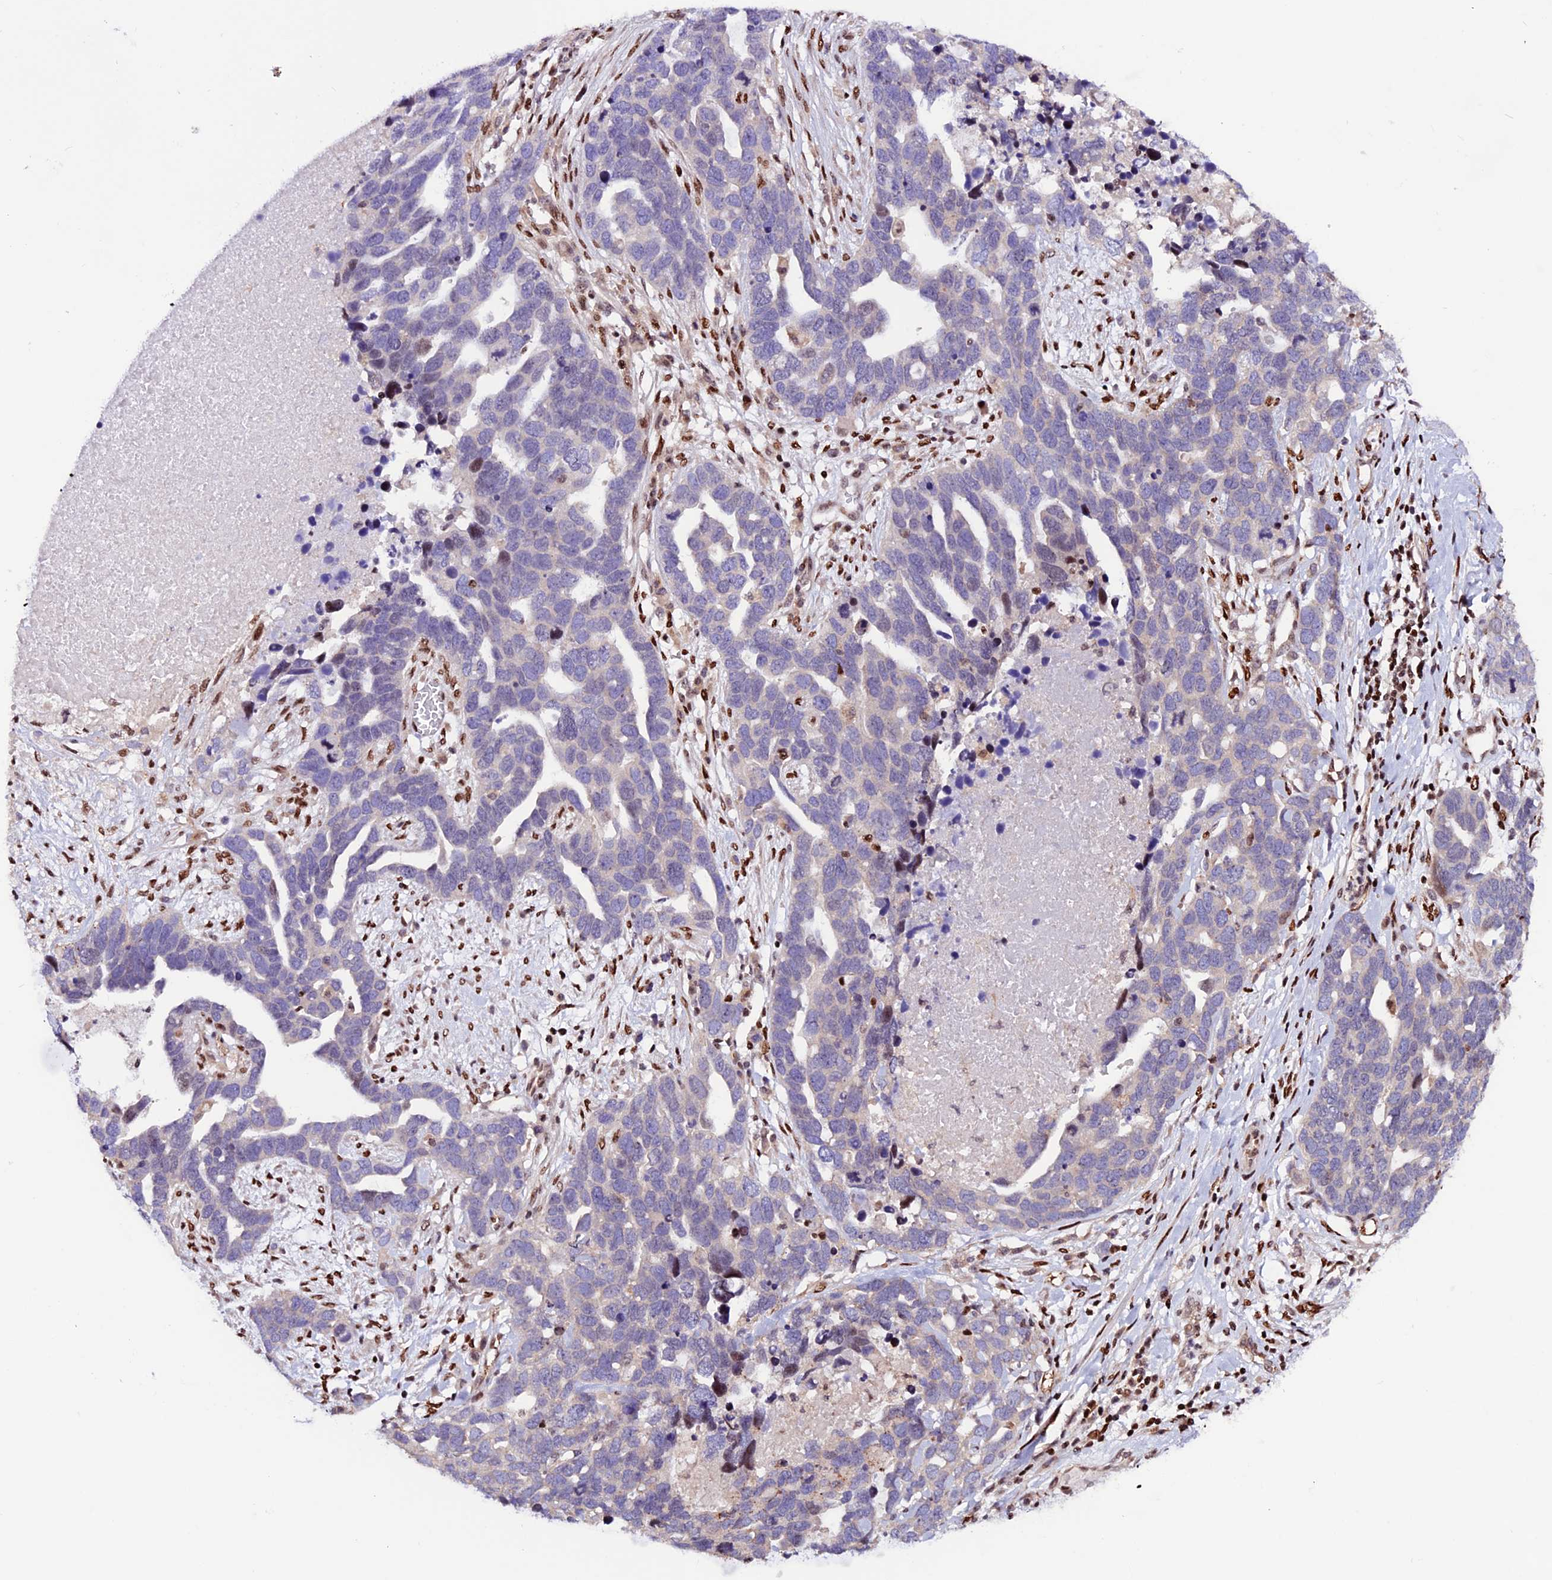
{"staining": {"intensity": "moderate", "quantity": "<25%", "location": "nuclear"}, "tissue": "ovarian cancer", "cell_type": "Tumor cells", "image_type": "cancer", "snomed": [{"axis": "morphology", "description": "Cystadenocarcinoma, serous, NOS"}, {"axis": "topography", "description": "Ovary"}], "caption": "Brown immunohistochemical staining in human ovarian cancer shows moderate nuclear positivity in about <25% of tumor cells.", "gene": "RINL", "patient": {"sex": "female", "age": 54}}